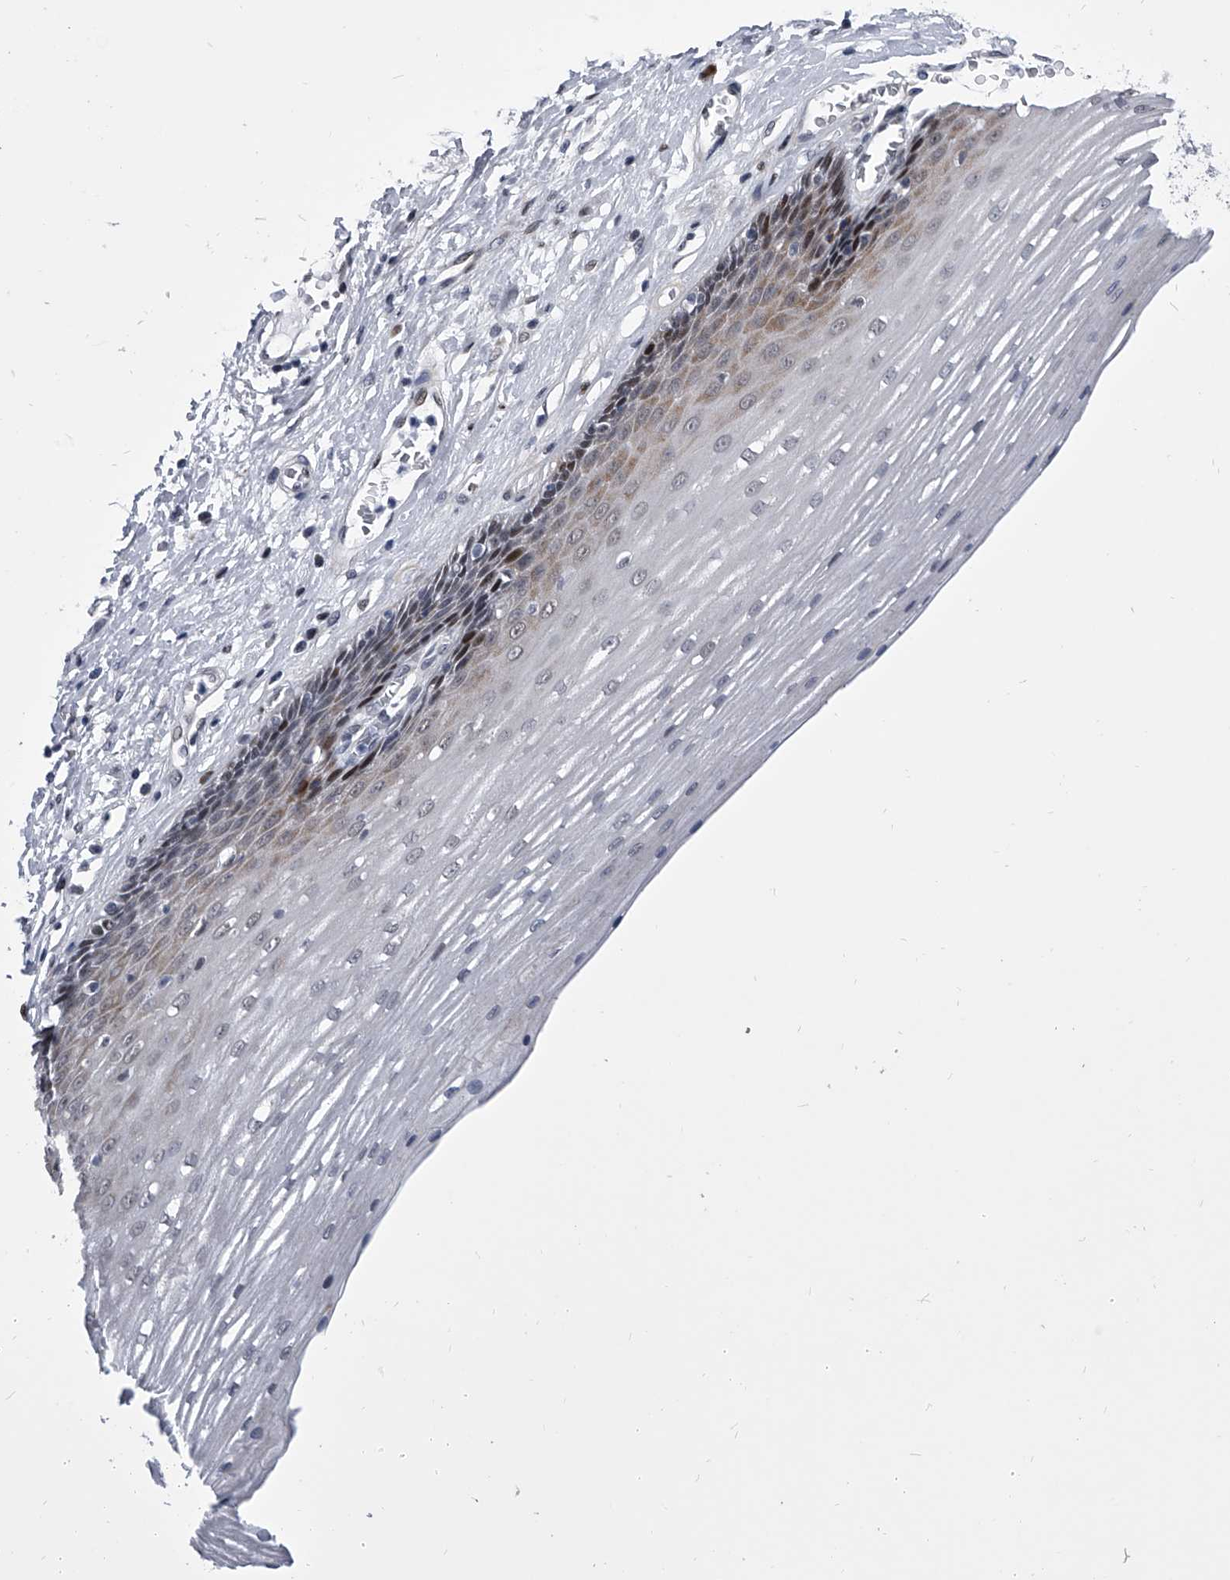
{"staining": {"intensity": "moderate", "quantity": "25%-75%", "location": "cytoplasmic/membranous,nuclear"}, "tissue": "esophagus", "cell_type": "Squamous epithelial cells", "image_type": "normal", "snomed": [{"axis": "morphology", "description": "Normal tissue, NOS"}, {"axis": "topography", "description": "Esophagus"}], "caption": "Esophagus stained with a brown dye shows moderate cytoplasmic/membranous,nuclear positive expression in approximately 25%-75% of squamous epithelial cells.", "gene": "CMTR1", "patient": {"sex": "male", "age": 62}}